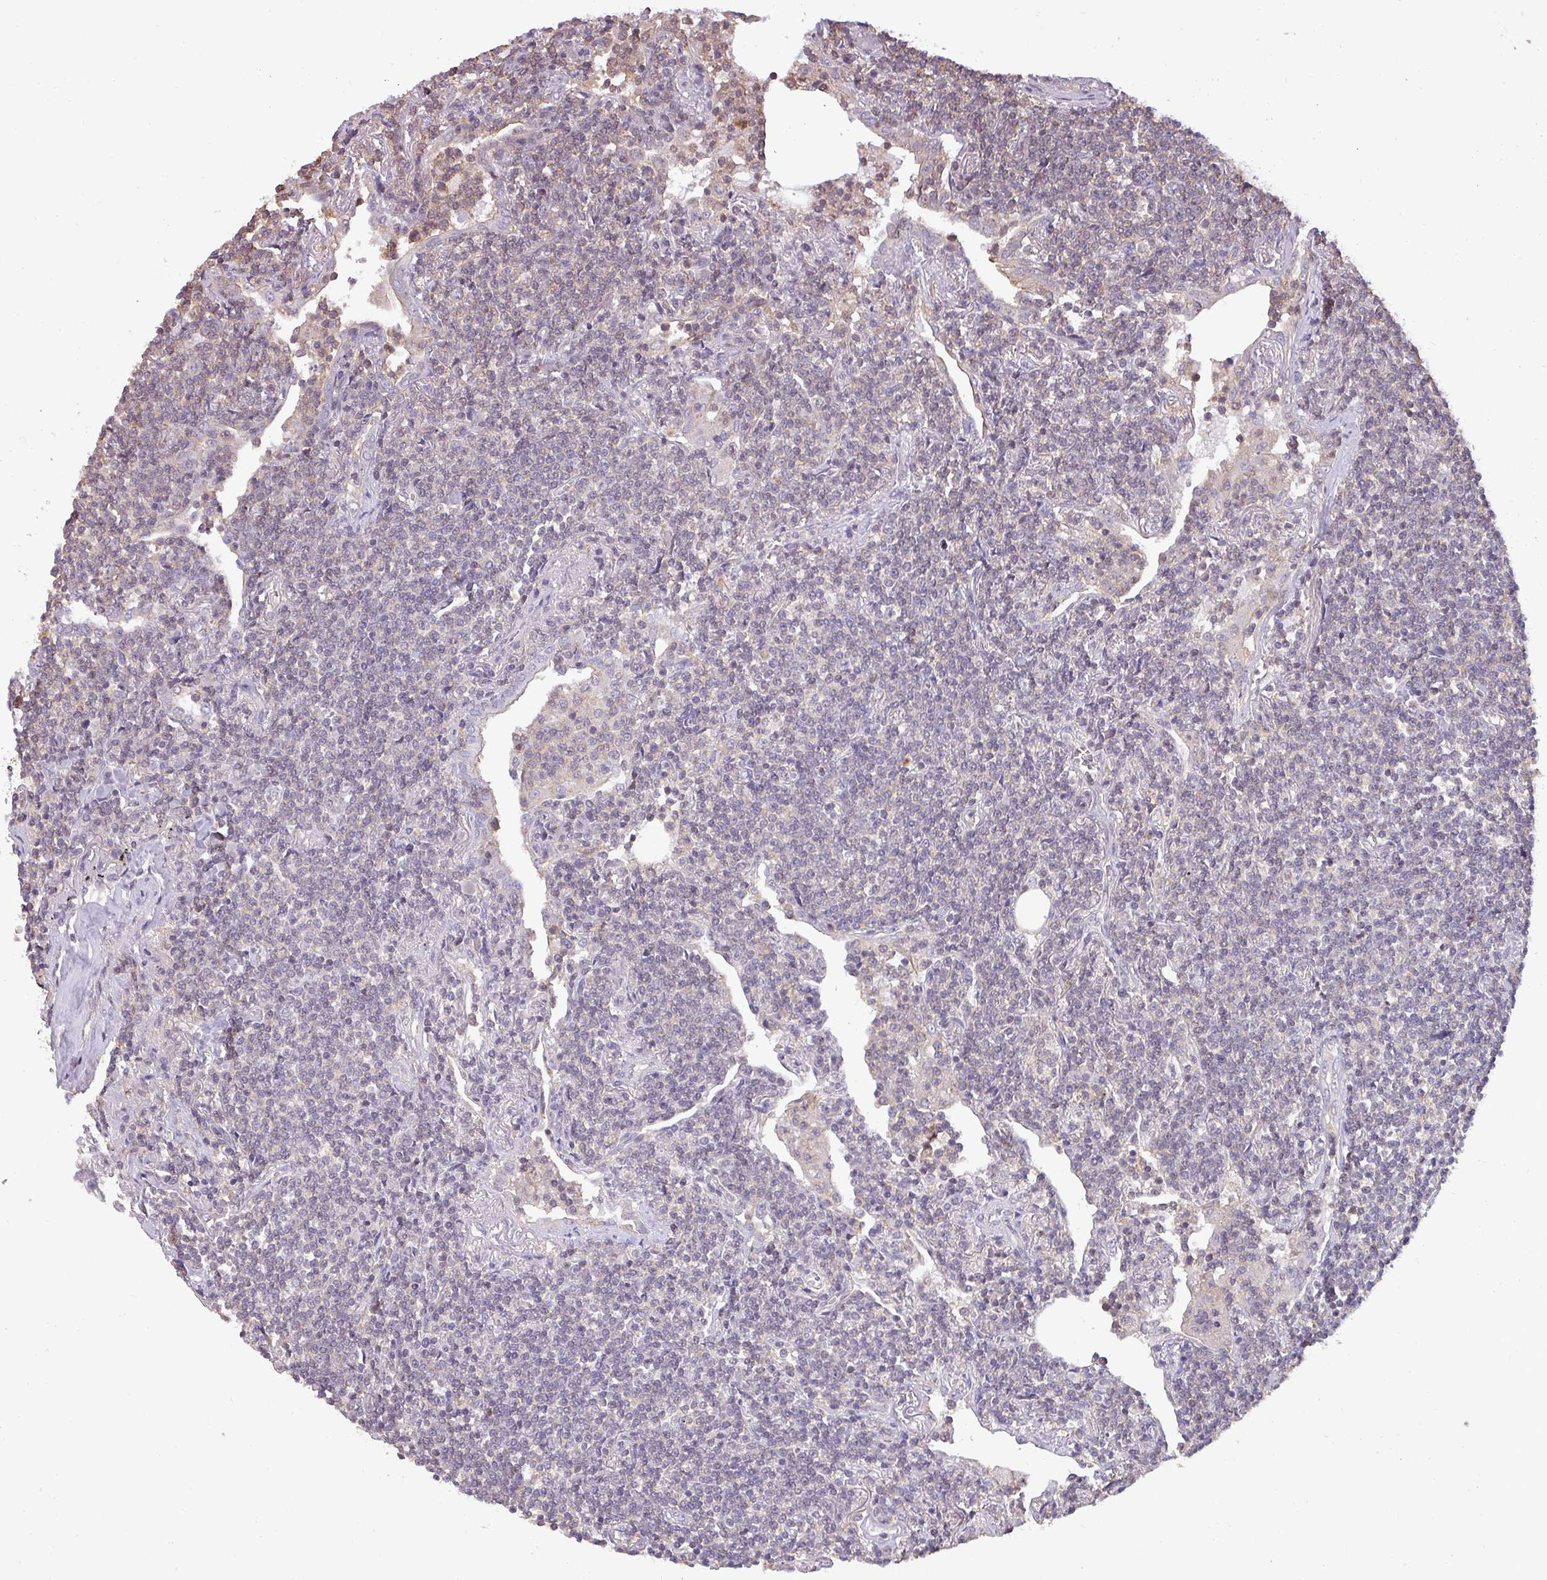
{"staining": {"intensity": "negative", "quantity": "none", "location": "none"}, "tissue": "lymphoma", "cell_type": "Tumor cells", "image_type": "cancer", "snomed": [{"axis": "morphology", "description": "Malignant lymphoma, non-Hodgkin's type, Low grade"}, {"axis": "topography", "description": "Lung"}], "caption": "A photomicrograph of human low-grade malignant lymphoma, non-Hodgkin's type is negative for staining in tumor cells.", "gene": "ZNF835", "patient": {"sex": "female", "age": 71}}